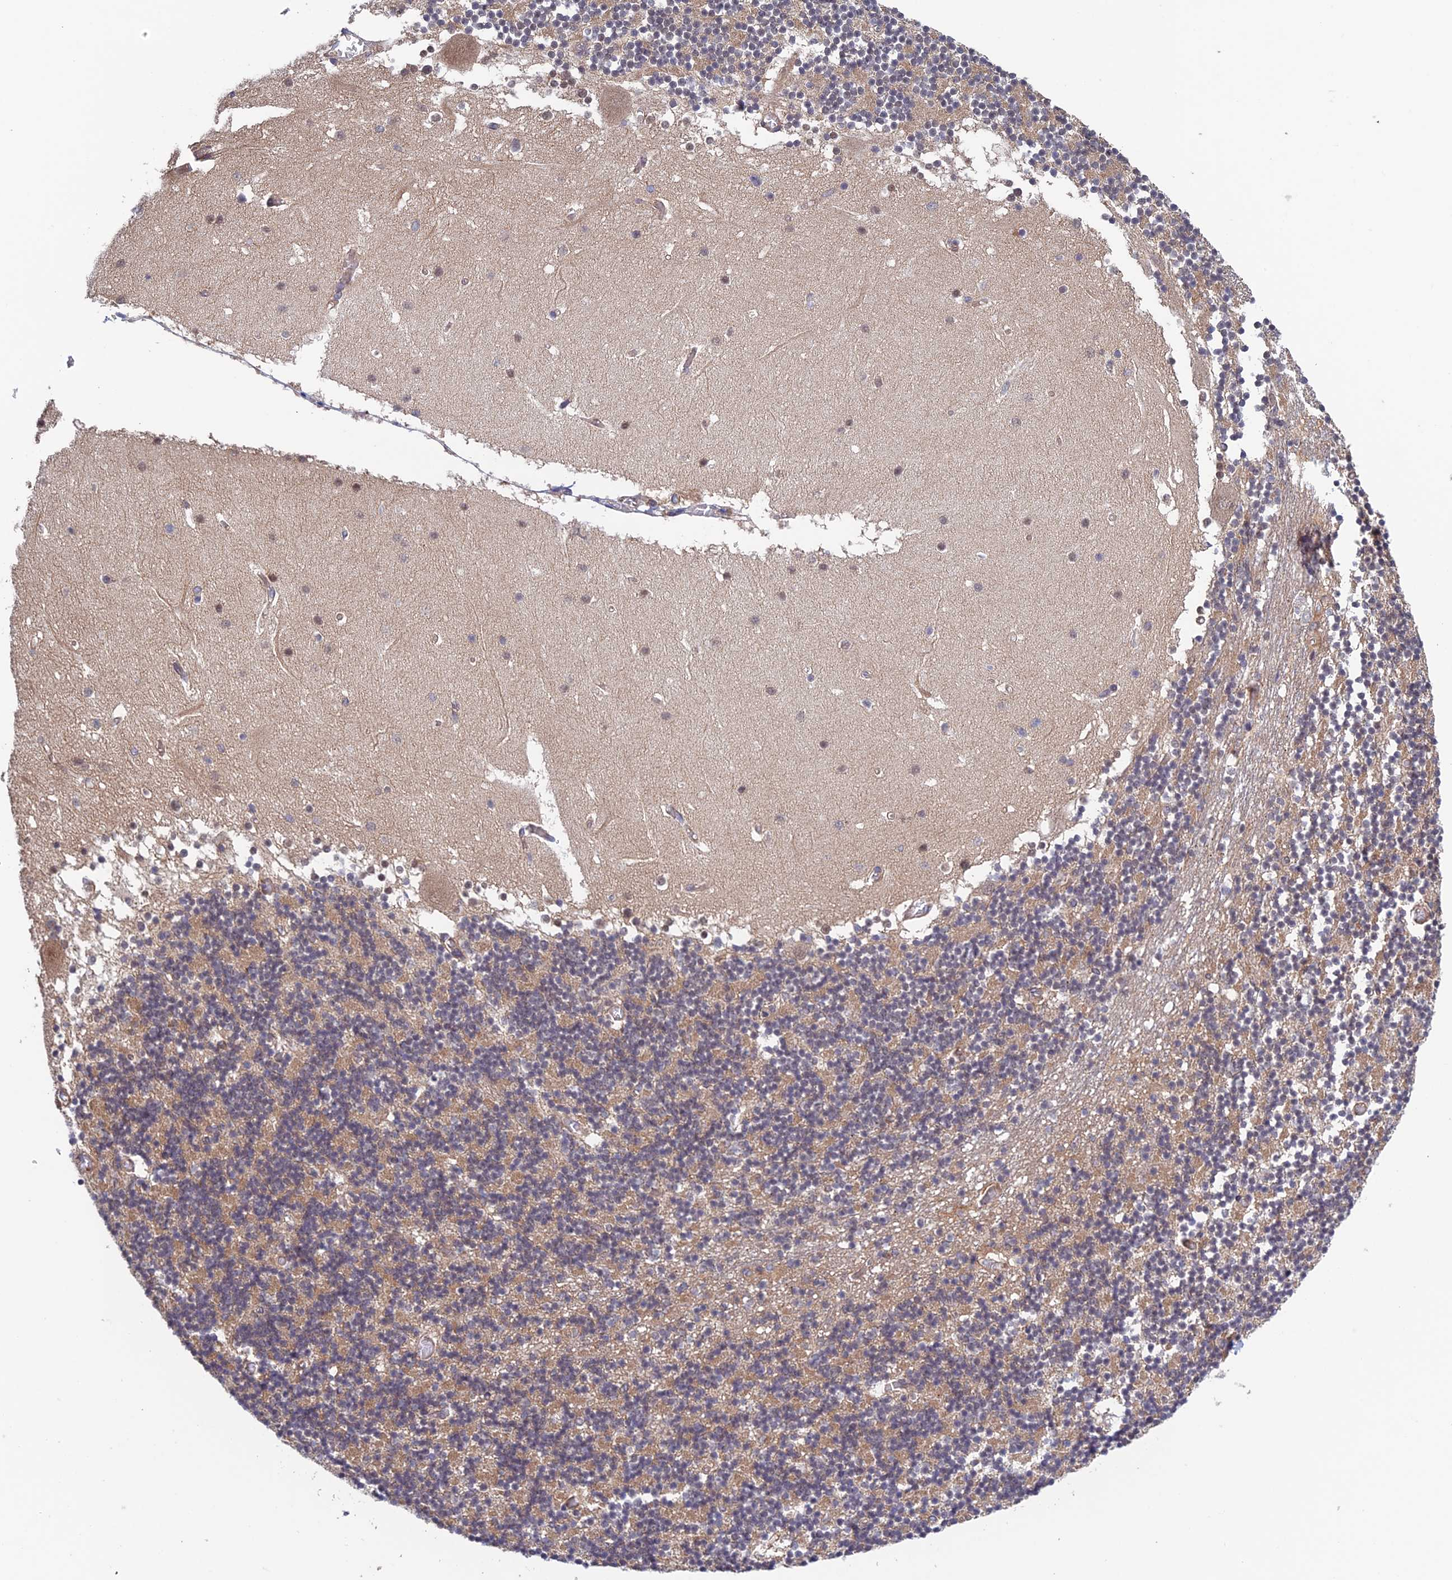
{"staining": {"intensity": "moderate", "quantity": ">75%", "location": "cytoplasmic/membranous"}, "tissue": "cerebellum", "cell_type": "Cells in granular layer", "image_type": "normal", "snomed": [{"axis": "morphology", "description": "Normal tissue, NOS"}, {"axis": "topography", "description": "Cerebellum"}], "caption": "Cells in granular layer show medium levels of moderate cytoplasmic/membranous positivity in approximately >75% of cells in unremarkable human cerebellum.", "gene": "NUDT16L1", "patient": {"sex": "female", "age": 28}}